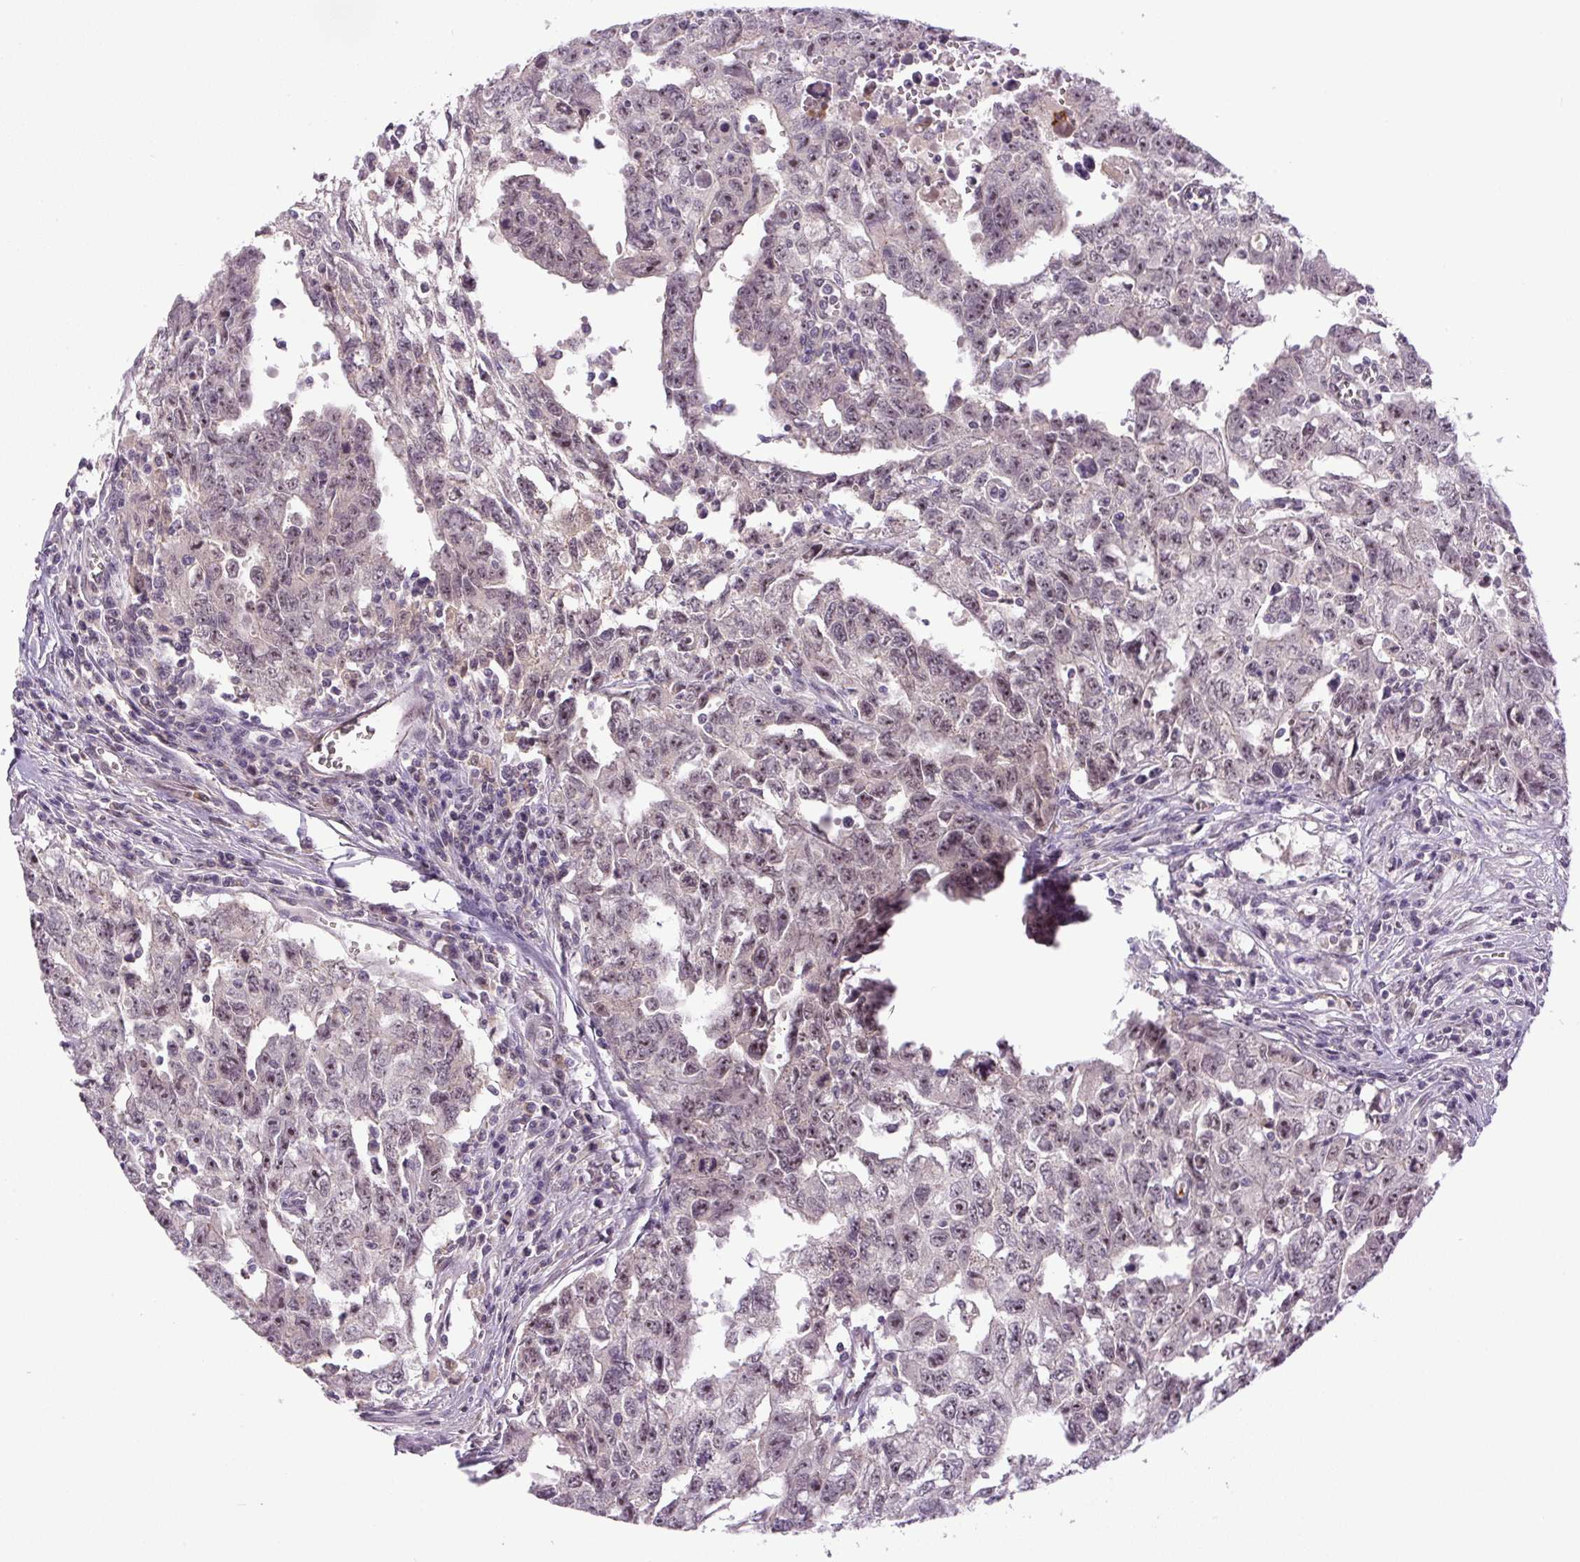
{"staining": {"intensity": "weak", "quantity": ">75%", "location": "nuclear"}, "tissue": "testis cancer", "cell_type": "Tumor cells", "image_type": "cancer", "snomed": [{"axis": "morphology", "description": "Carcinoma, Embryonal, NOS"}, {"axis": "topography", "description": "Testis"}], "caption": "Immunohistochemistry histopathology image of testis cancer stained for a protein (brown), which demonstrates low levels of weak nuclear expression in about >75% of tumor cells.", "gene": "SGF29", "patient": {"sex": "male", "age": 24}}